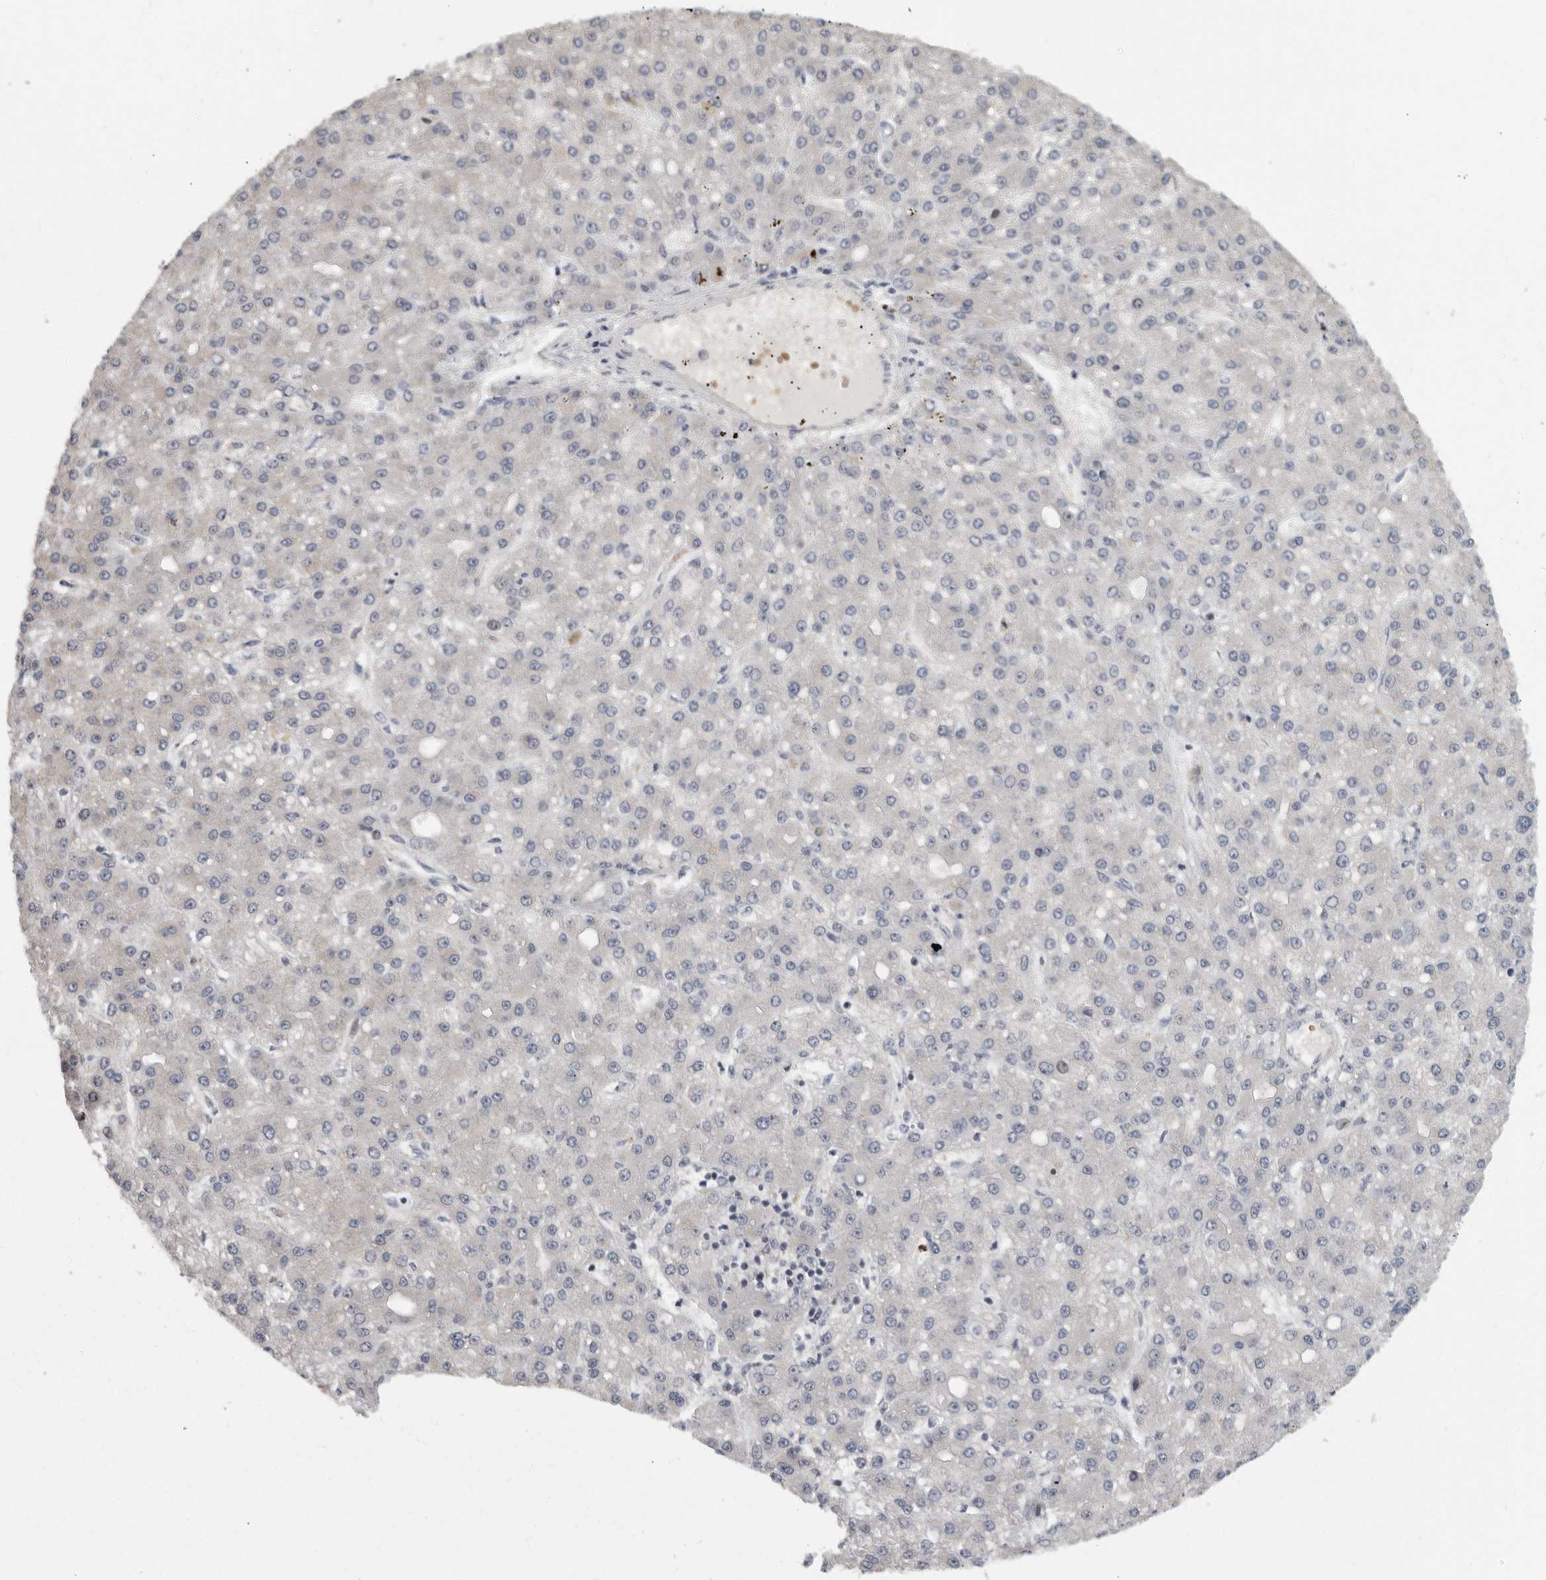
{"staining": {"intensity": "negative", "quantity": "none", "location": "none"}, "tissue": "liver cancer", "cell_type": "Tumor cells", "image_type": "cancer", "snomed": [{"axis": "morphology", "description": "Carcinoma, Hepatocellular, NOS"}, {"axis": "topography", "description": "Liver"}], "caption": "This histopathology image is of liver cancer stained with immunohistochemistry to label a protein in brown with the nuclei are counter-stained blue. There is no positivity in tumor cells.", "gene": "PDCD11", "patient": {"sex": "male", "age": 67}}